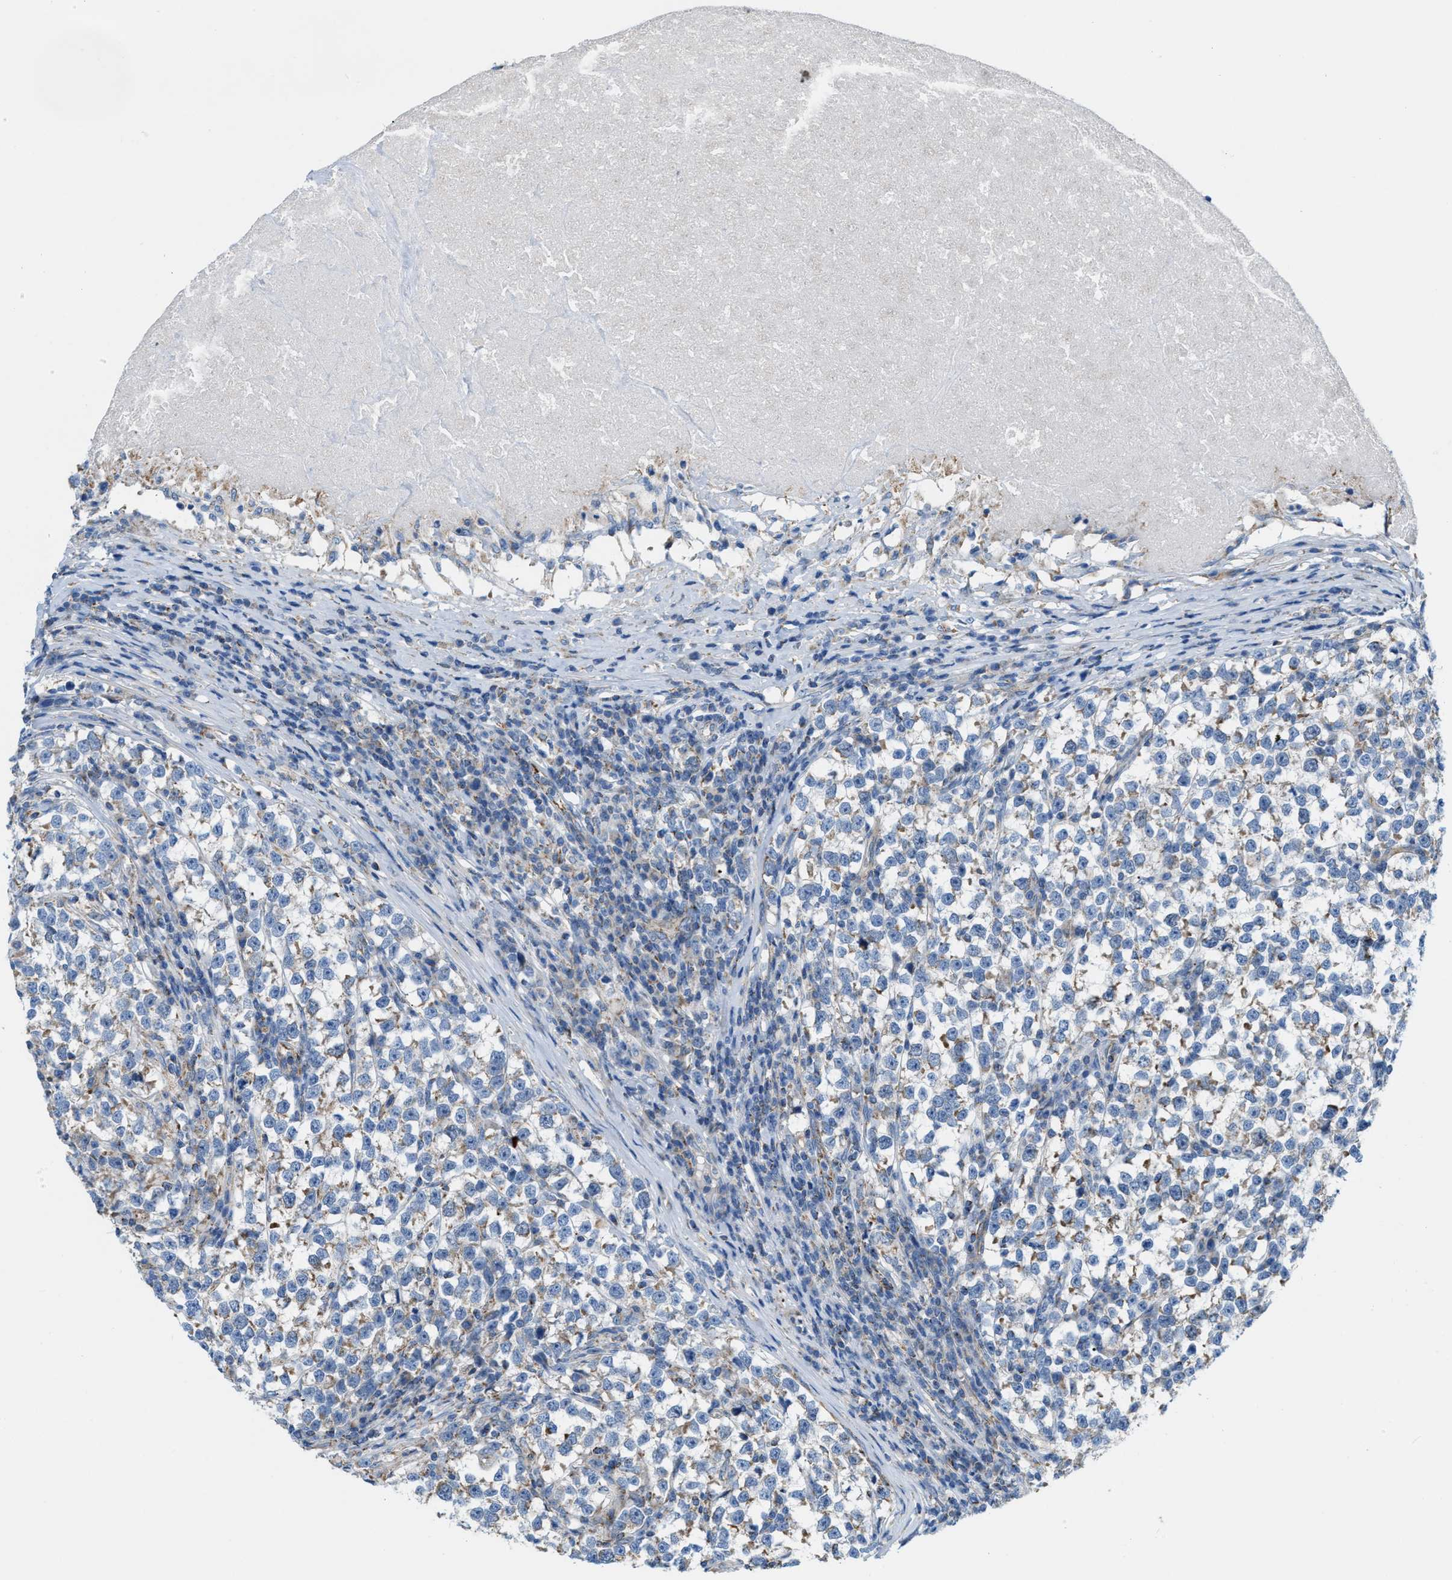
{"staining": {"intensity": "weak", "quantity": "25%-75%", "location": "cytoplasmic/membranous"}, "tissue": "testis cancer", "cell_type": "Tumor cells", "image_type": "cancer", "snomed": [{"axis": "morphology", "description": "Normal tissue, NOS"}, {"axis": "morphology", "description": "Seminoma, NOS"}, {"axis": "topography", "description": "Testis"}], "caption": "Protein positivity by IHC exhibits weak cytoplasmic/membranous positivity in approximately 25%-75% of tumor cells in testis seminoma.", "gene": "JADE1", "patient": {"sex": "male", "age": 43}}